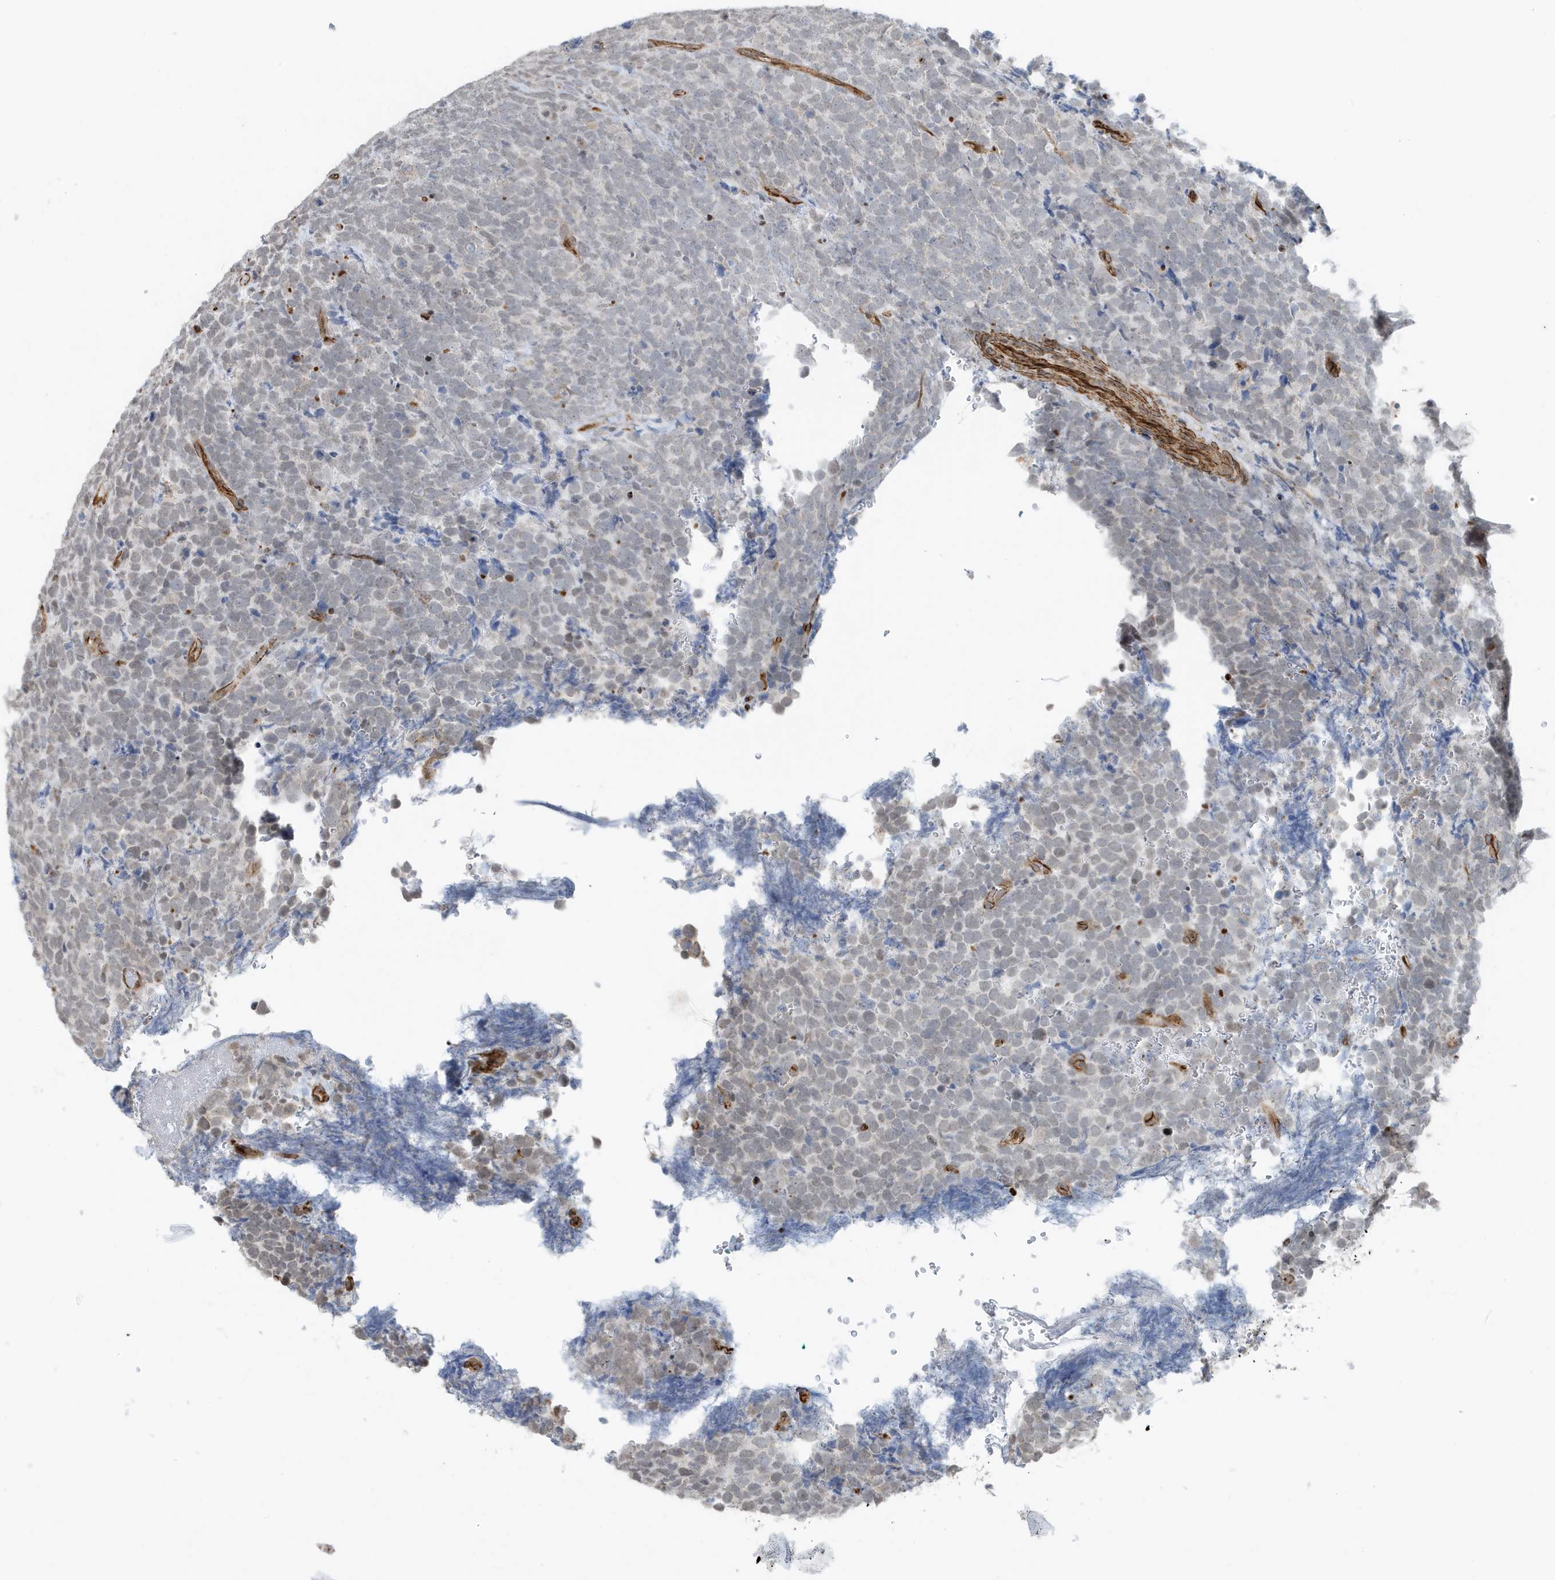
{"staining": {"intensity": "negative", "quantity": "none", "location": "none"}, "tissue": "urothelial cancer", "cell_type": "Tumor cells", "image_type": "cancer", "snomed": [{"axis": "morphology", "description": "Urothelial carcinoma, High grade"}, {"axis": "topography", "description": "Urinary bladder"}], "caption": "The image demonstrates no significant expression in tumor cells of urothelial cancer. The staining was performed using DAB (3,3'-diaminobenzidine) to visualize the protein expression in brown, while the nuclei were stained in blue with hematoxylin (Magnification: 20x).", "gene": "CHCHD4", "patient": {"sex": "female", "age": 82}}